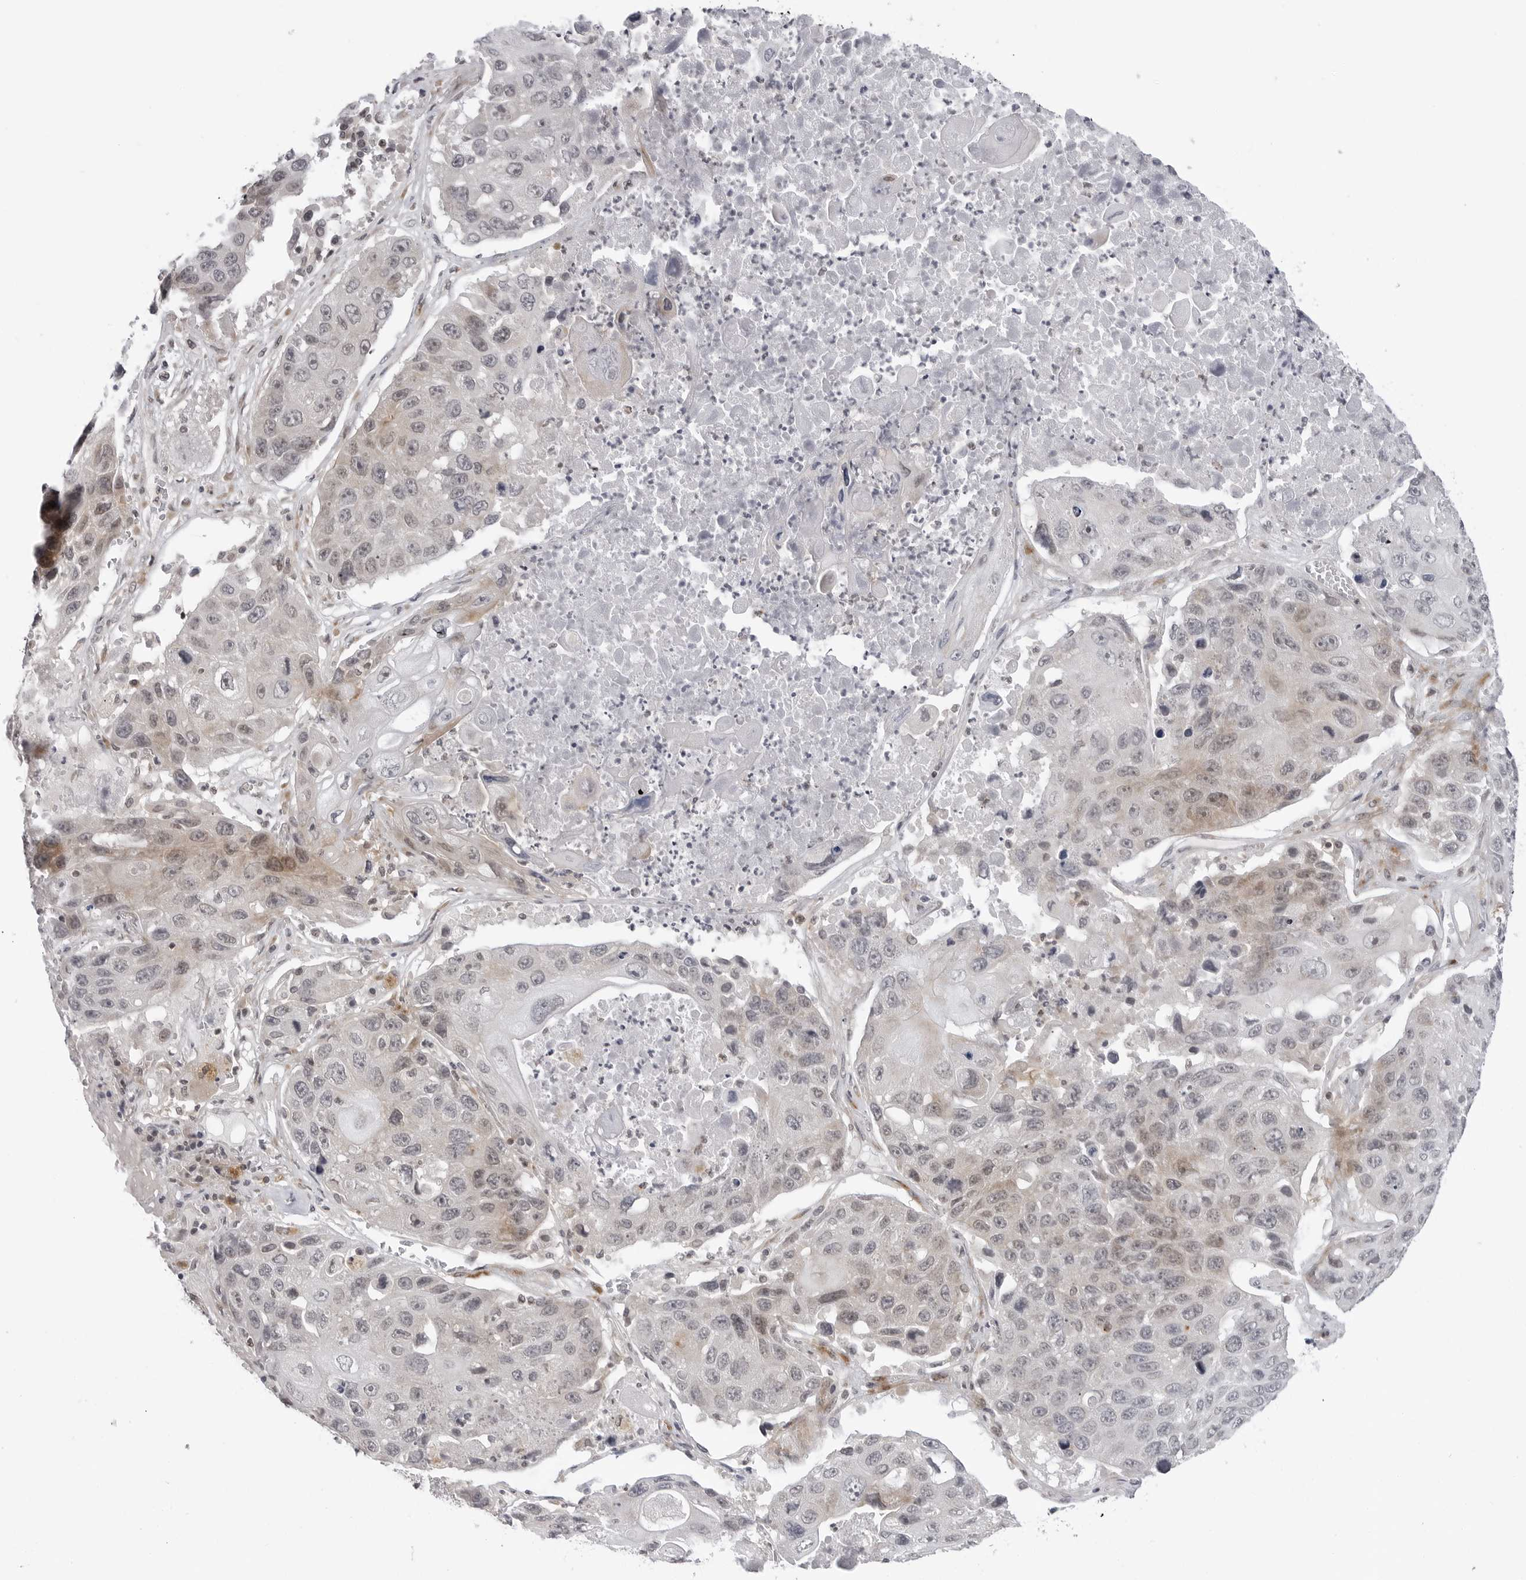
{"staining": {"intensity": "weak", "quantity": "<25%", "location": "cytoplasmic/membranous"}, "tissue": "lung cancer", "cell_type": "Tumor cells", "image_type": "cancer", "snomed": [{"axis": "morphology", "description": "Squamous cell carcinoma, NOS"}, {"axis": "topography", "description": "Lung"}], "caption": "A photomicrograph of human lung cancer (squamous cell carcinoma) is negative for staining in tumor cells.", "gene": "ADAMTS5", "patient": {"sex": "male", "age": 61}}